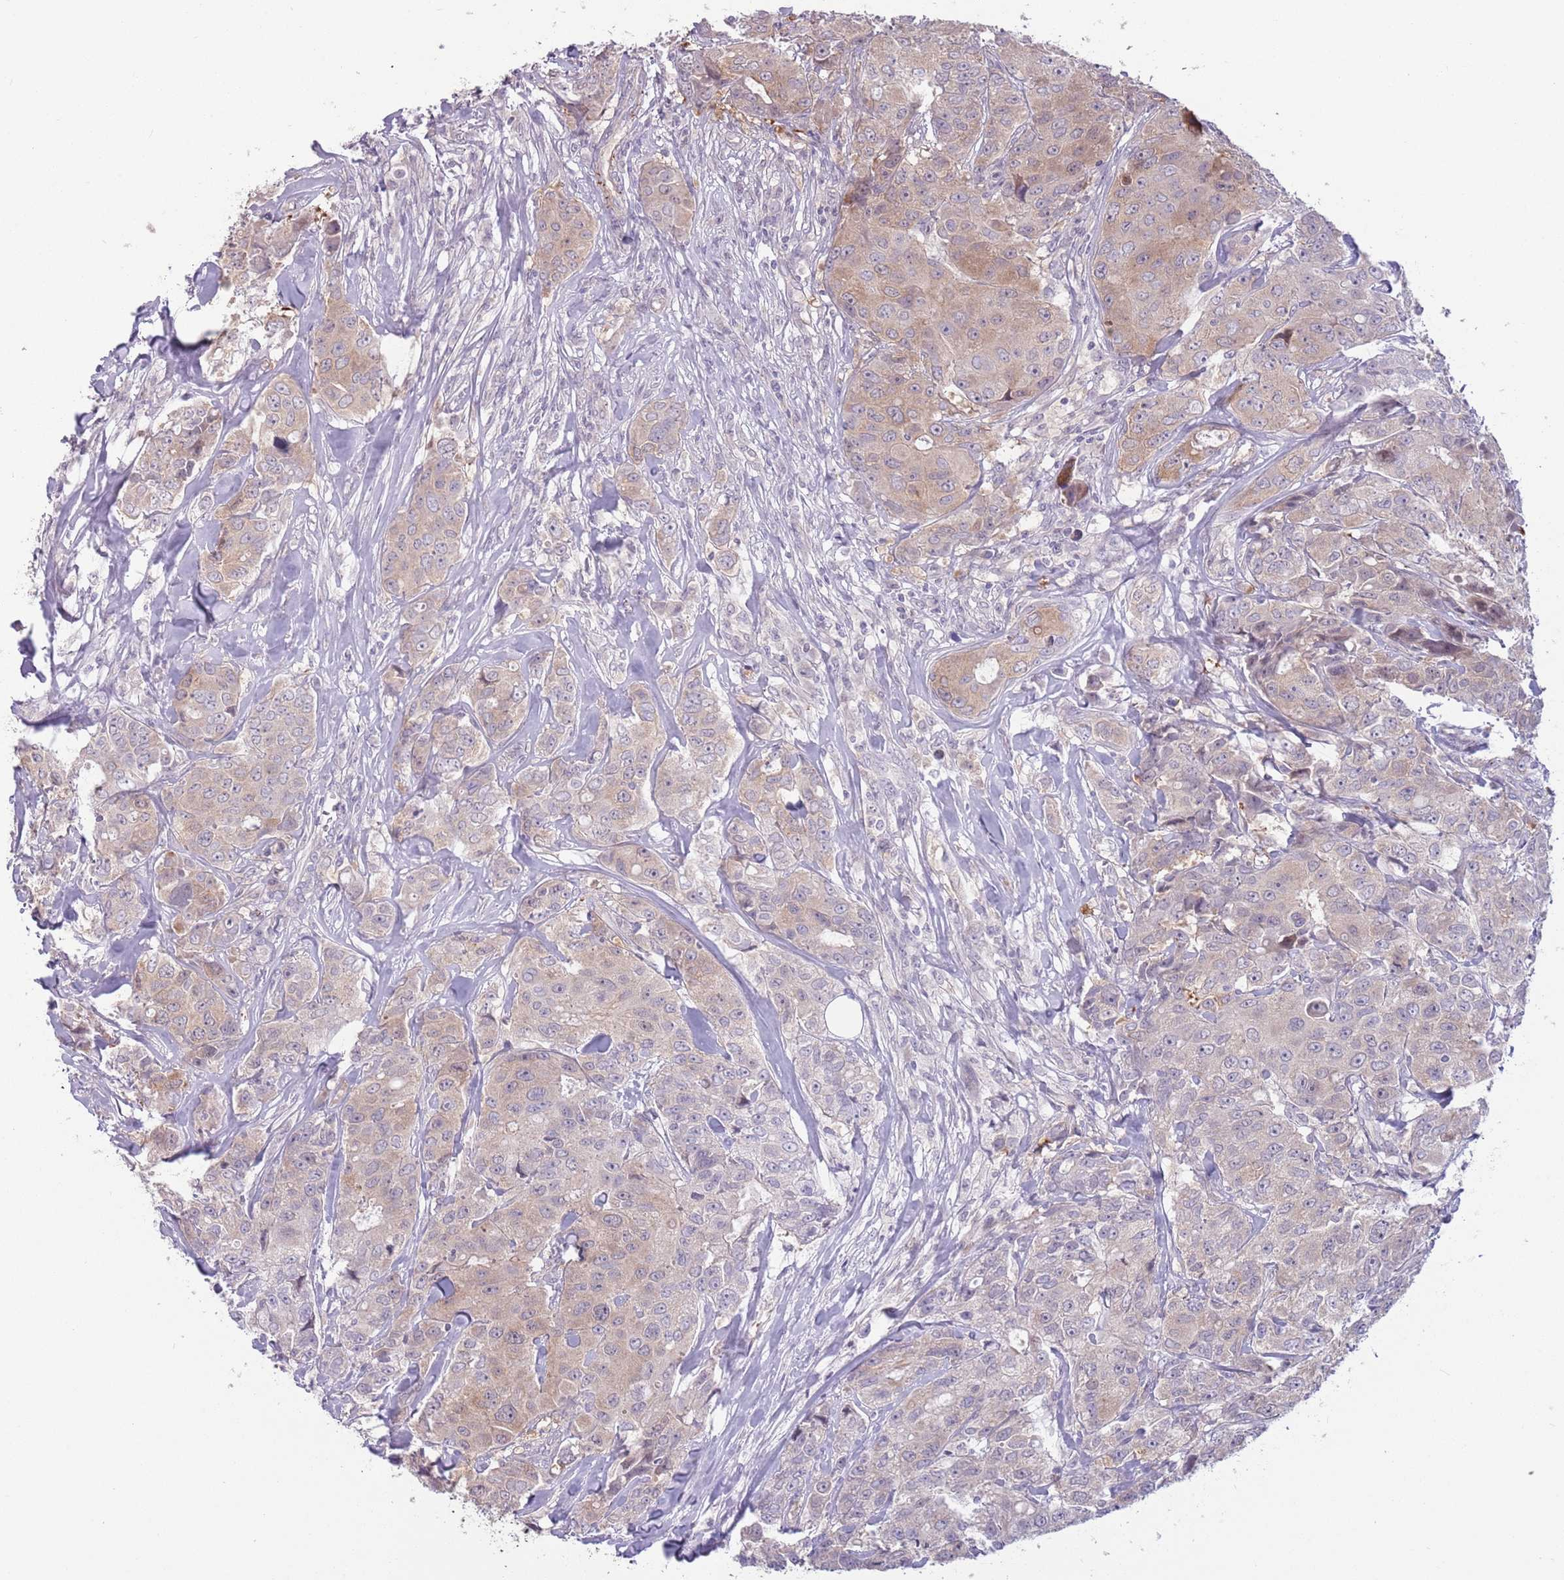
{"staining": {"intensity": "weak", "quantity": "25%-75%", "location": "cytoplasmic/membranous"}, "tissue": "breast cancer", "cell_type": "Tumor cells", "image_type": "cancer", "snomed": [{"axis": "morphology", "description": "Duct carcinoma"}, {"axis": "topography", "description": "Breast"}], "caption": "Immunohistochemical staining of human breast intraductal carcinoma exhibits low levels of weak cytoplasmic/membranous positivity in approximately 25%-75% of tumor cells.", "gene": "LDHD", "patient": {"sex": "female", "age": 43}}